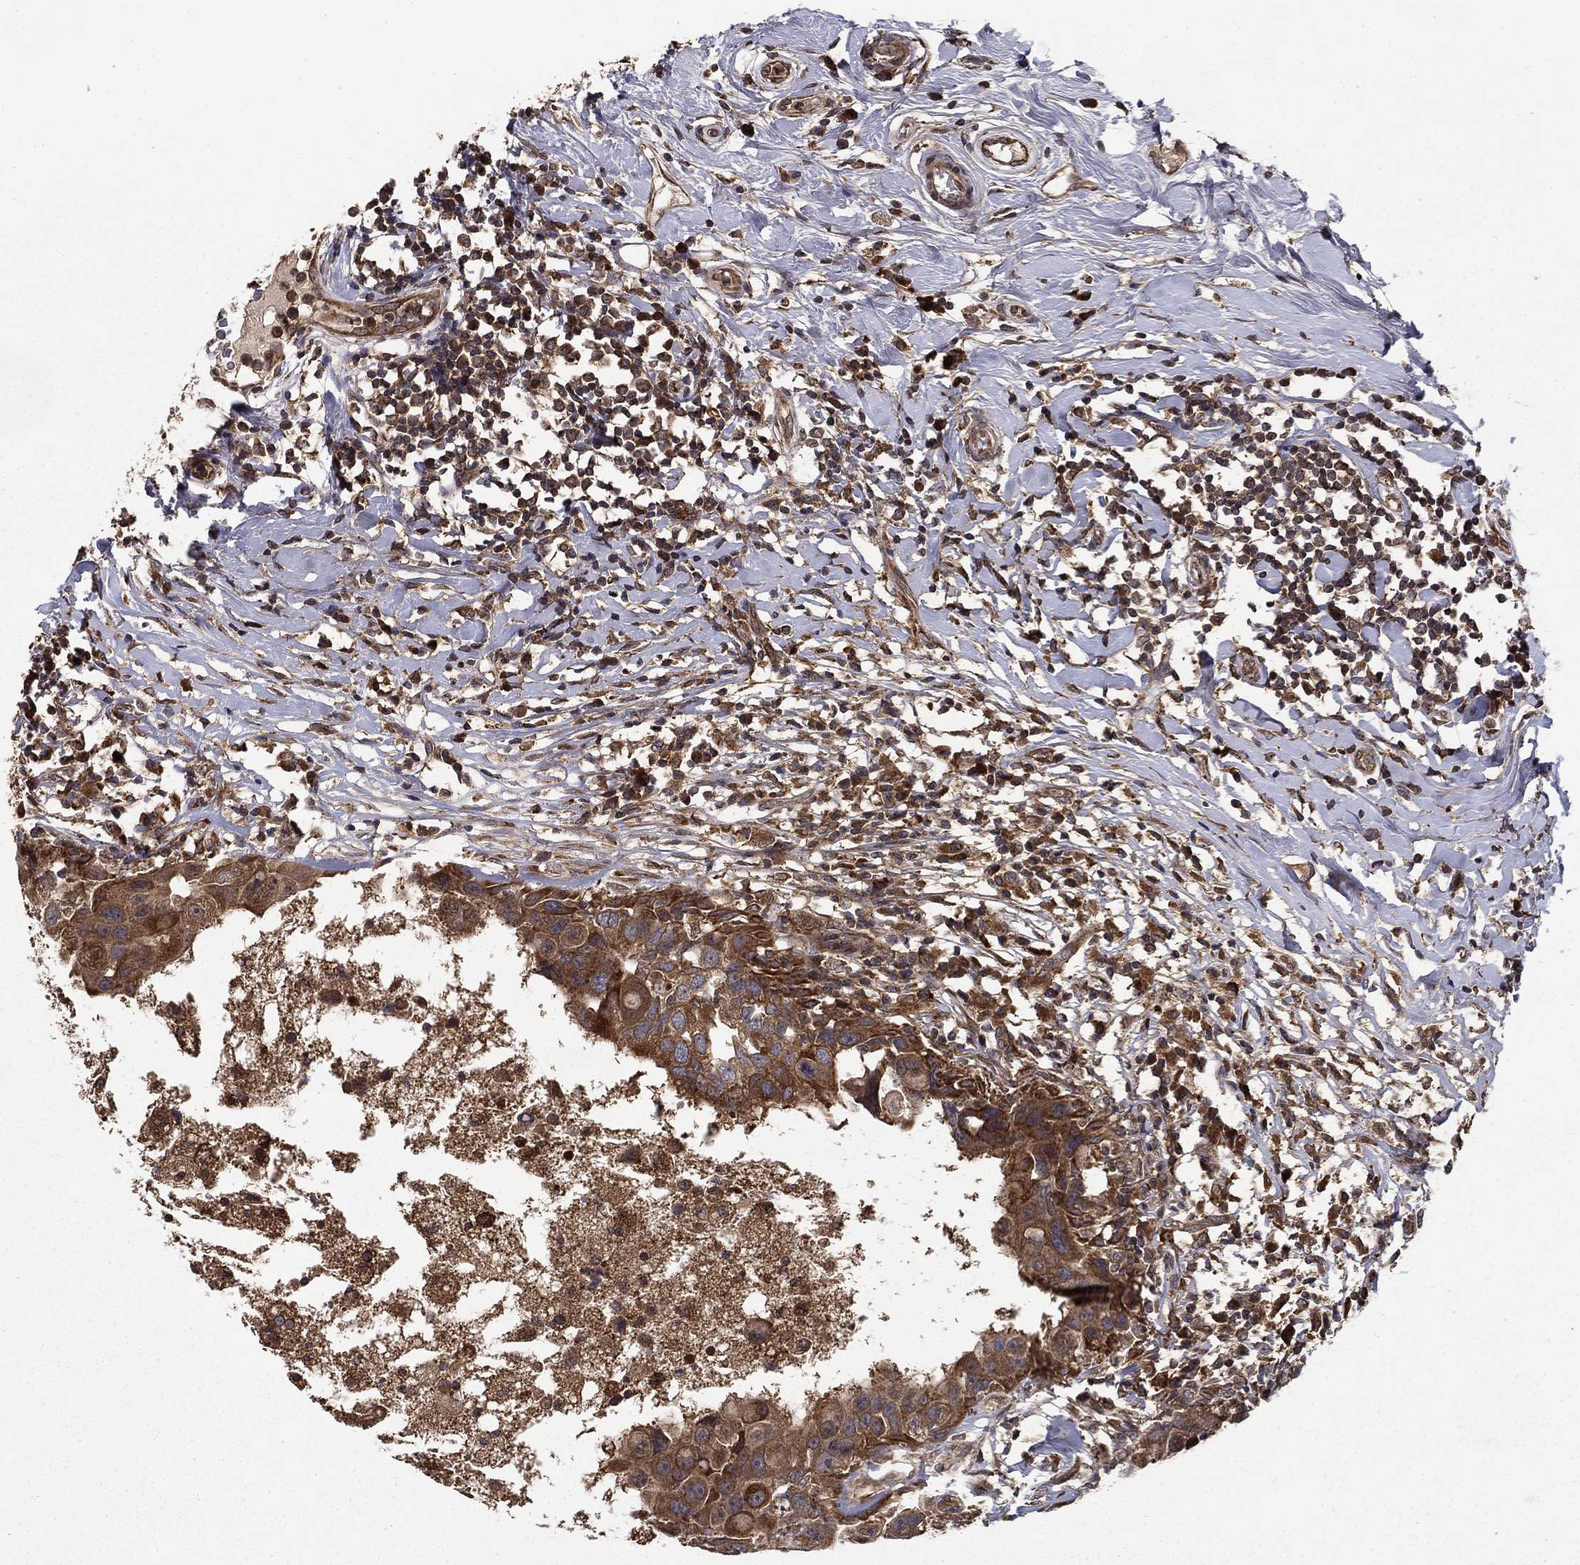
{"staining": {"intensity": "moderate", "quantity": ">75%", "location": "cytoplasmic/membranous"}, "tissue": "breast cancer", "cell_type": "Tumor cells", "image_type": "cancer", "snomed": [{"axis": "morphology", "description": "Duct carcinoma"}, {"axis": "topography", "description": "Breast"}], "caption": "Protein expression analysis of human intraductal carcinoma (breast) reveals moderate cytoplasmic/membranous expression in approximately >75% of tumor cells. The staining was performed using DAB (3,3'-diaminobenzidine) to visualize the protein expression in brown, while the nuclei were stained in blue with hematoxylin (Magnification: 20x).", "gene": "BABAM2", "patient": {"sex": "female", "age": 27}}